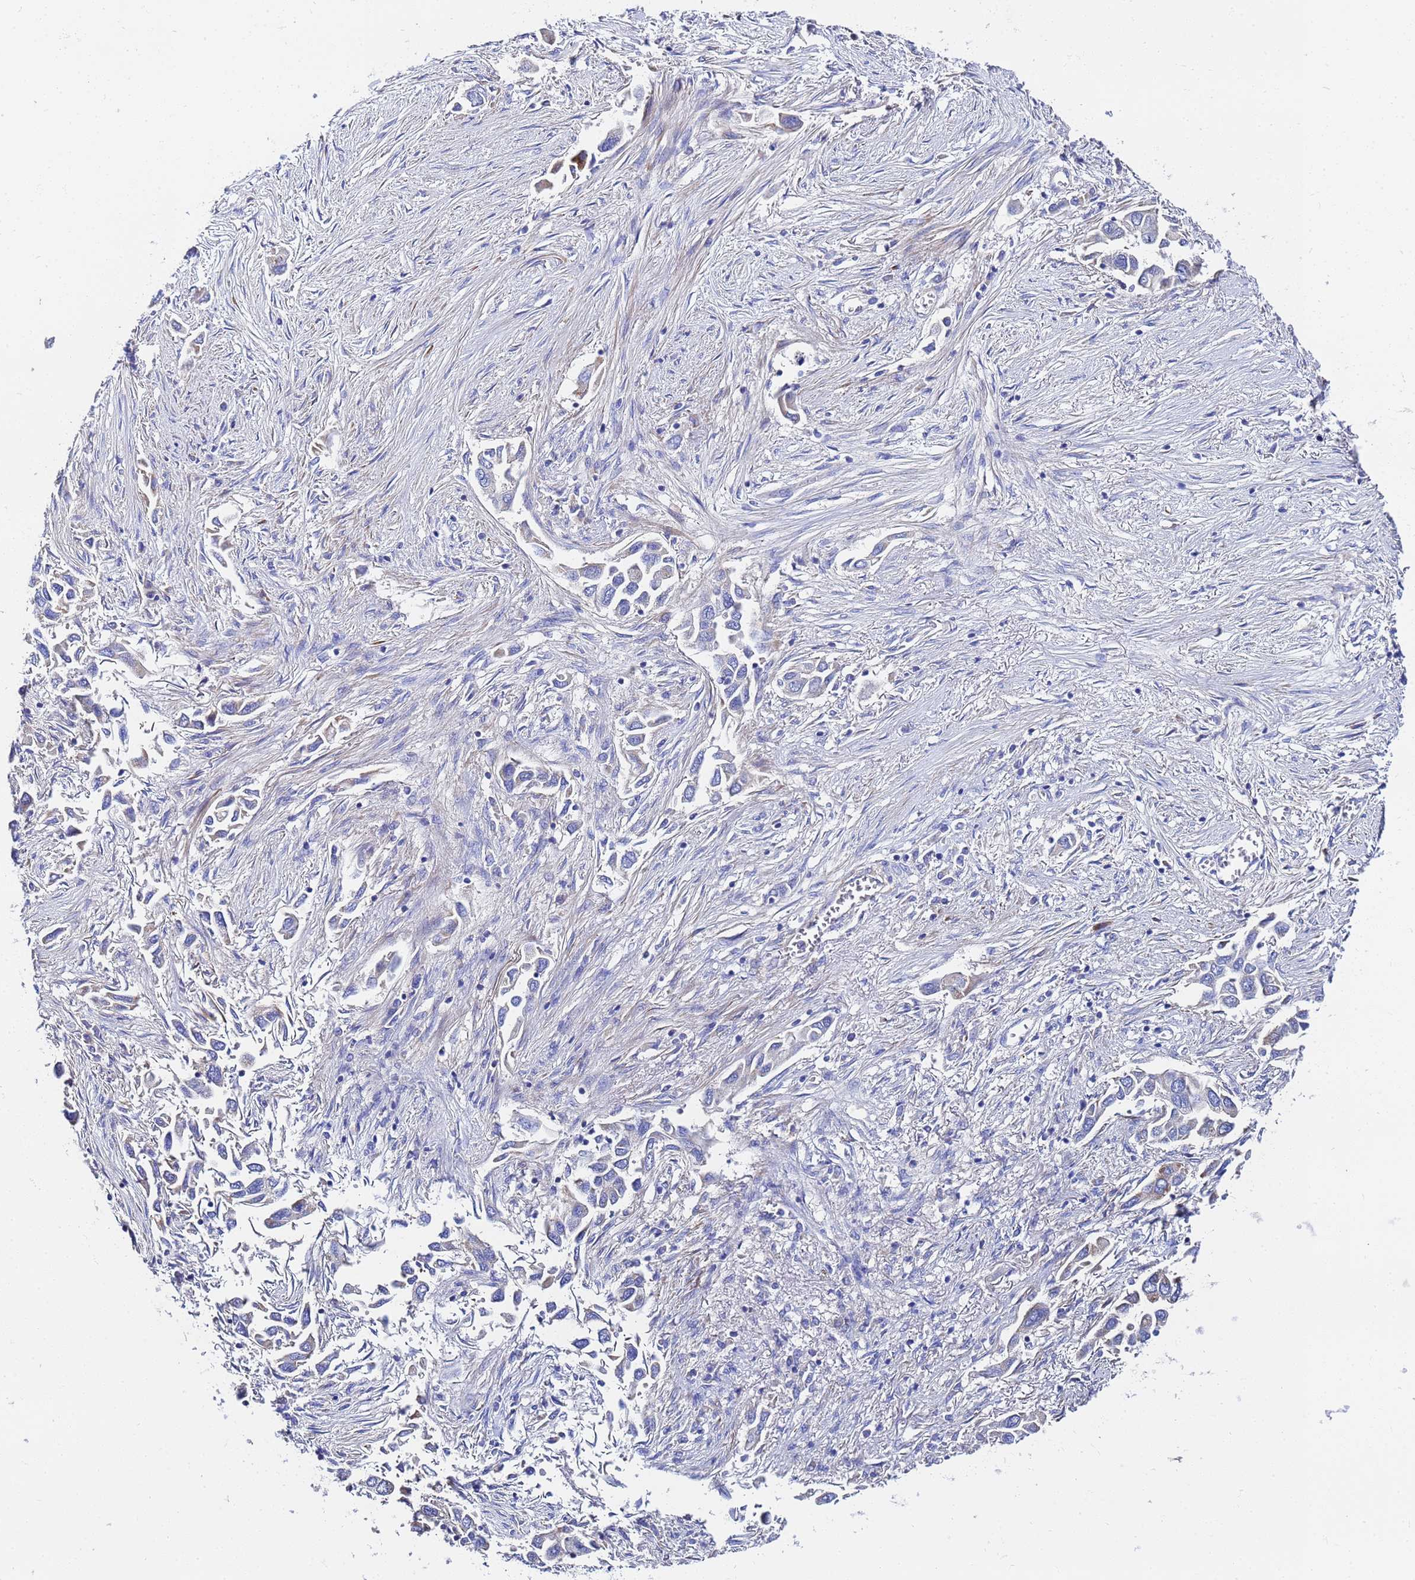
{"staining": {"intensity": "negative", "quantity": "none", "location": "none"}, "tissue": "lung cancer", "cell_type": "Tumor cells", "image_type": "cancer", "snomed": [{"axis": "morphology", "description": "Adenocarcinoma, NOS"}, {"axis": "topography", "description": "Lung"}], "caption": "High magnification brightfield microscopy of lung cancer stained with DAB (brown) and counterstained with hematoxylin (blue): tumor cells show no significant staining.", "gene": "FAHD2A", "patient": {"sex": "female", "age": 76}}